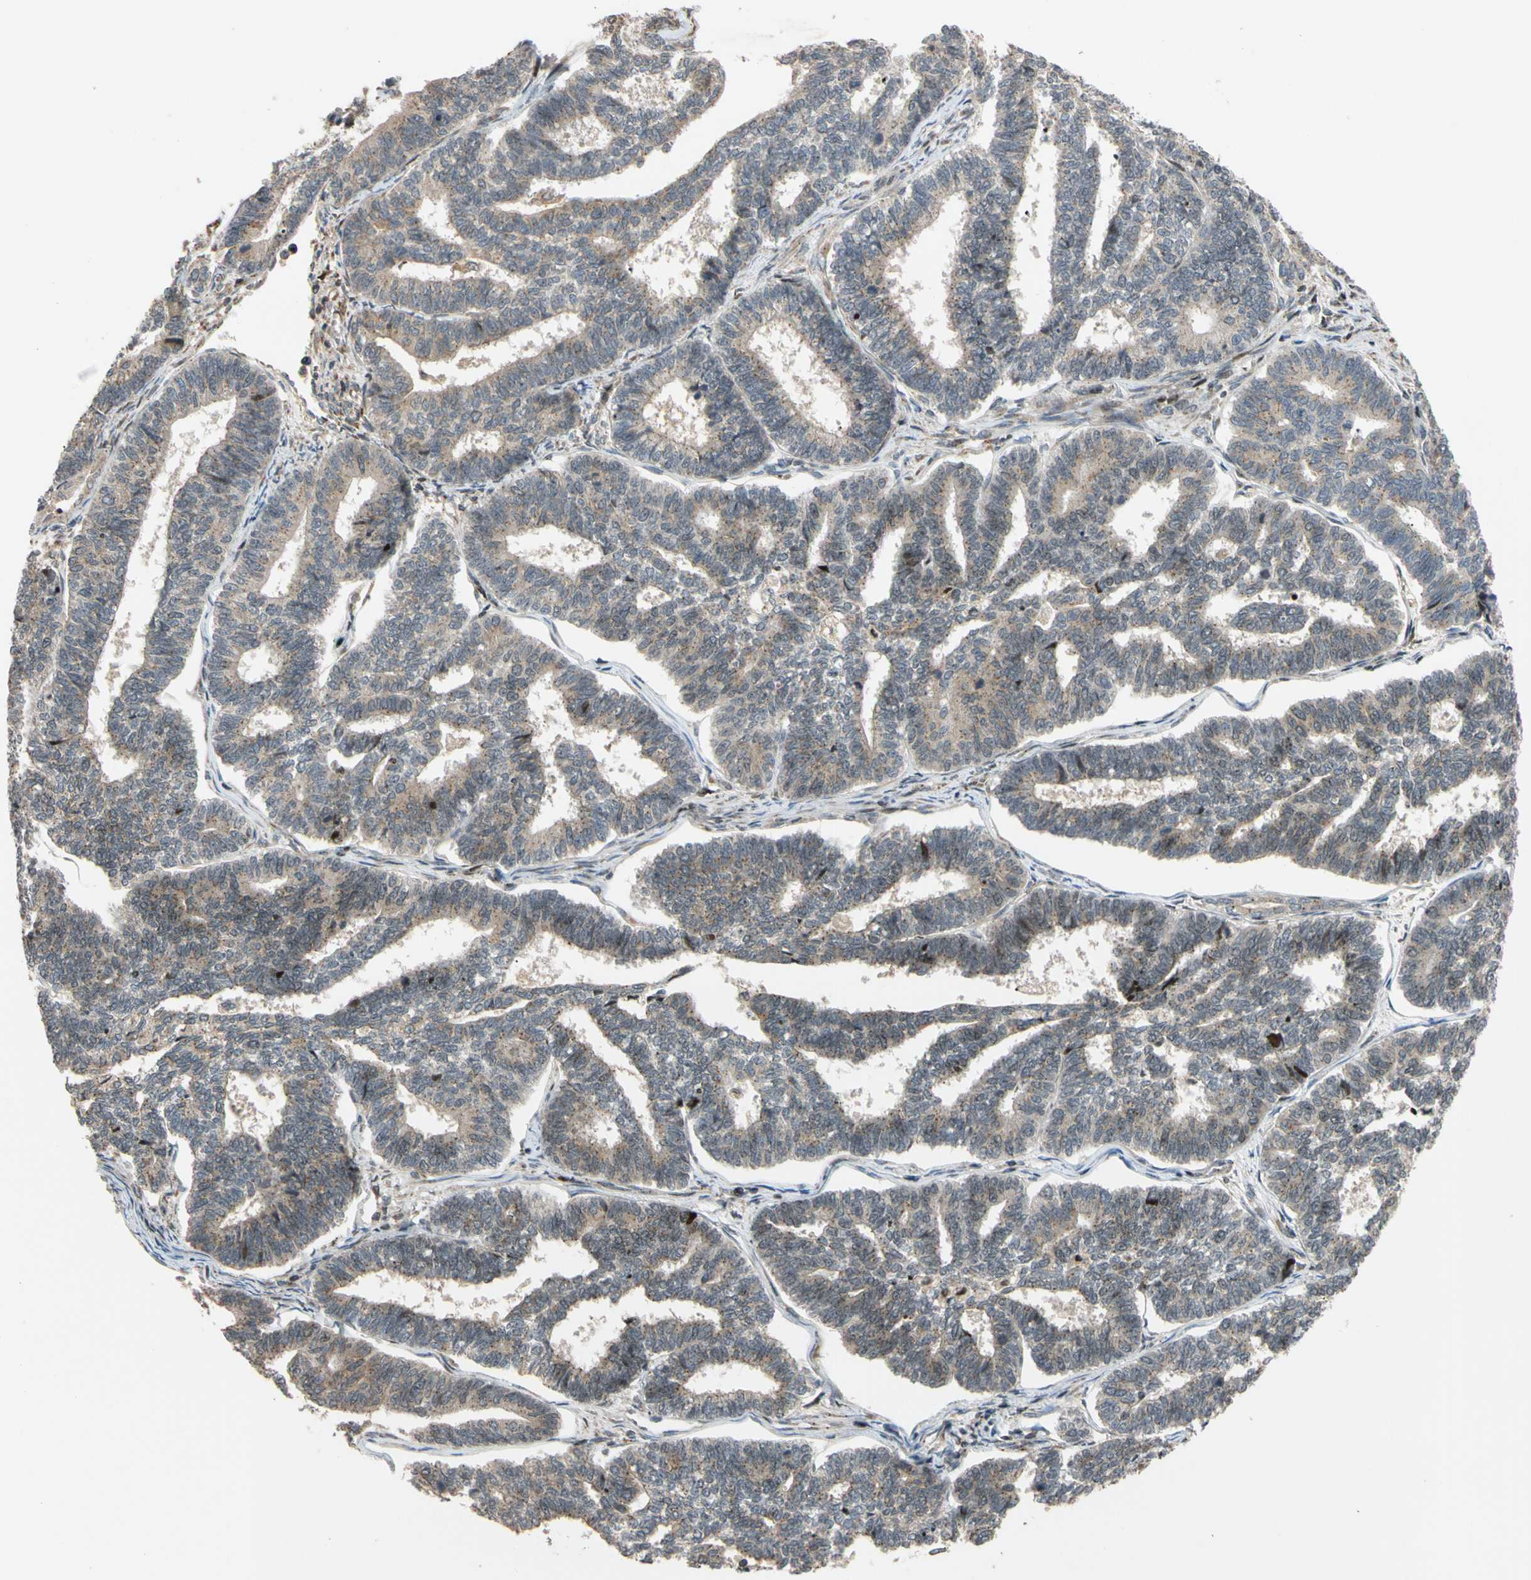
{"staining": {"intensity": "weak", "quantity": "25%-75%", "location": "cytoplasmic/membranous"}, "tissue": "endometrial cancer", "cell_type": "Tumor cells", "image_type": "cancer", "snomed": [{"axis": "morphology", "description": "Adenocarcinoma, NOS"}, {"axis": "topography", "description": "Endometrium"}], "caption": "Immunohistochemical staining of human endometrial cancer (adenocarcinoma) reveals low levels of weak cytoplasmic/membranous protein expression in about 25%-75% of tumor cells.", "gene": "IP6K2", "patient": {"sex": "female", "age": 70}}